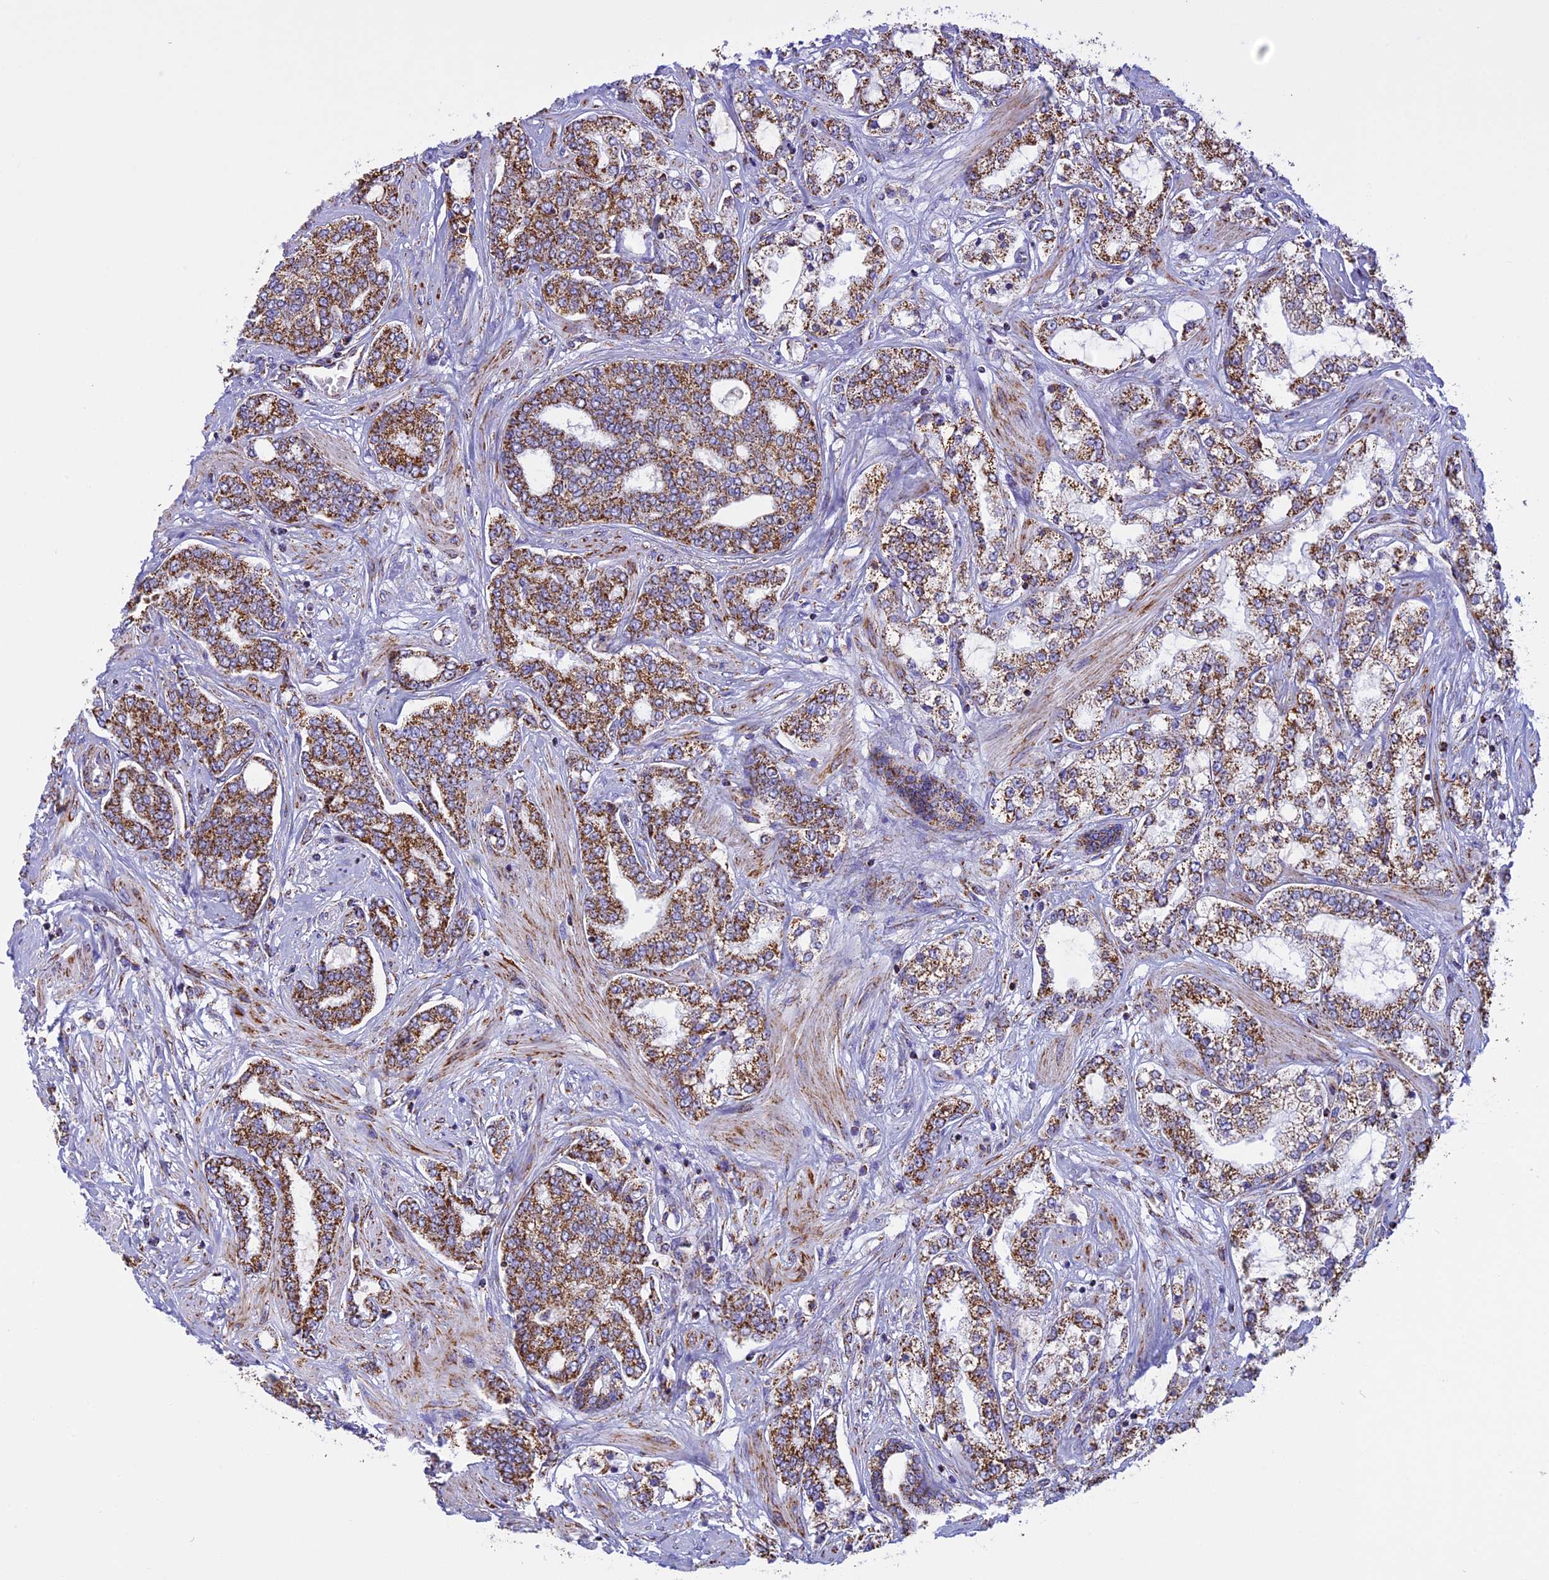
{"staining": {"intensity": "moderate", "quantity": ">75%", "location": "cytoplasmic/membranous"}, "tissue": "prostate cancer", "cell_type": "Tumor cells", "image_type": "cancer", "snomed": [{"axis": "morphology", "description": "Adenocarcinoma, High grade"}, {"axis": "topography", "description": "Prostate"}], "caption": "A brown stain labels moderate cytoplasmic/membranous staining of a protein in prostate adenocarcinoma (high-grade) tumor cells.", "gene": "KCNG1", "patient": {"sex": "male", "age": 64}}